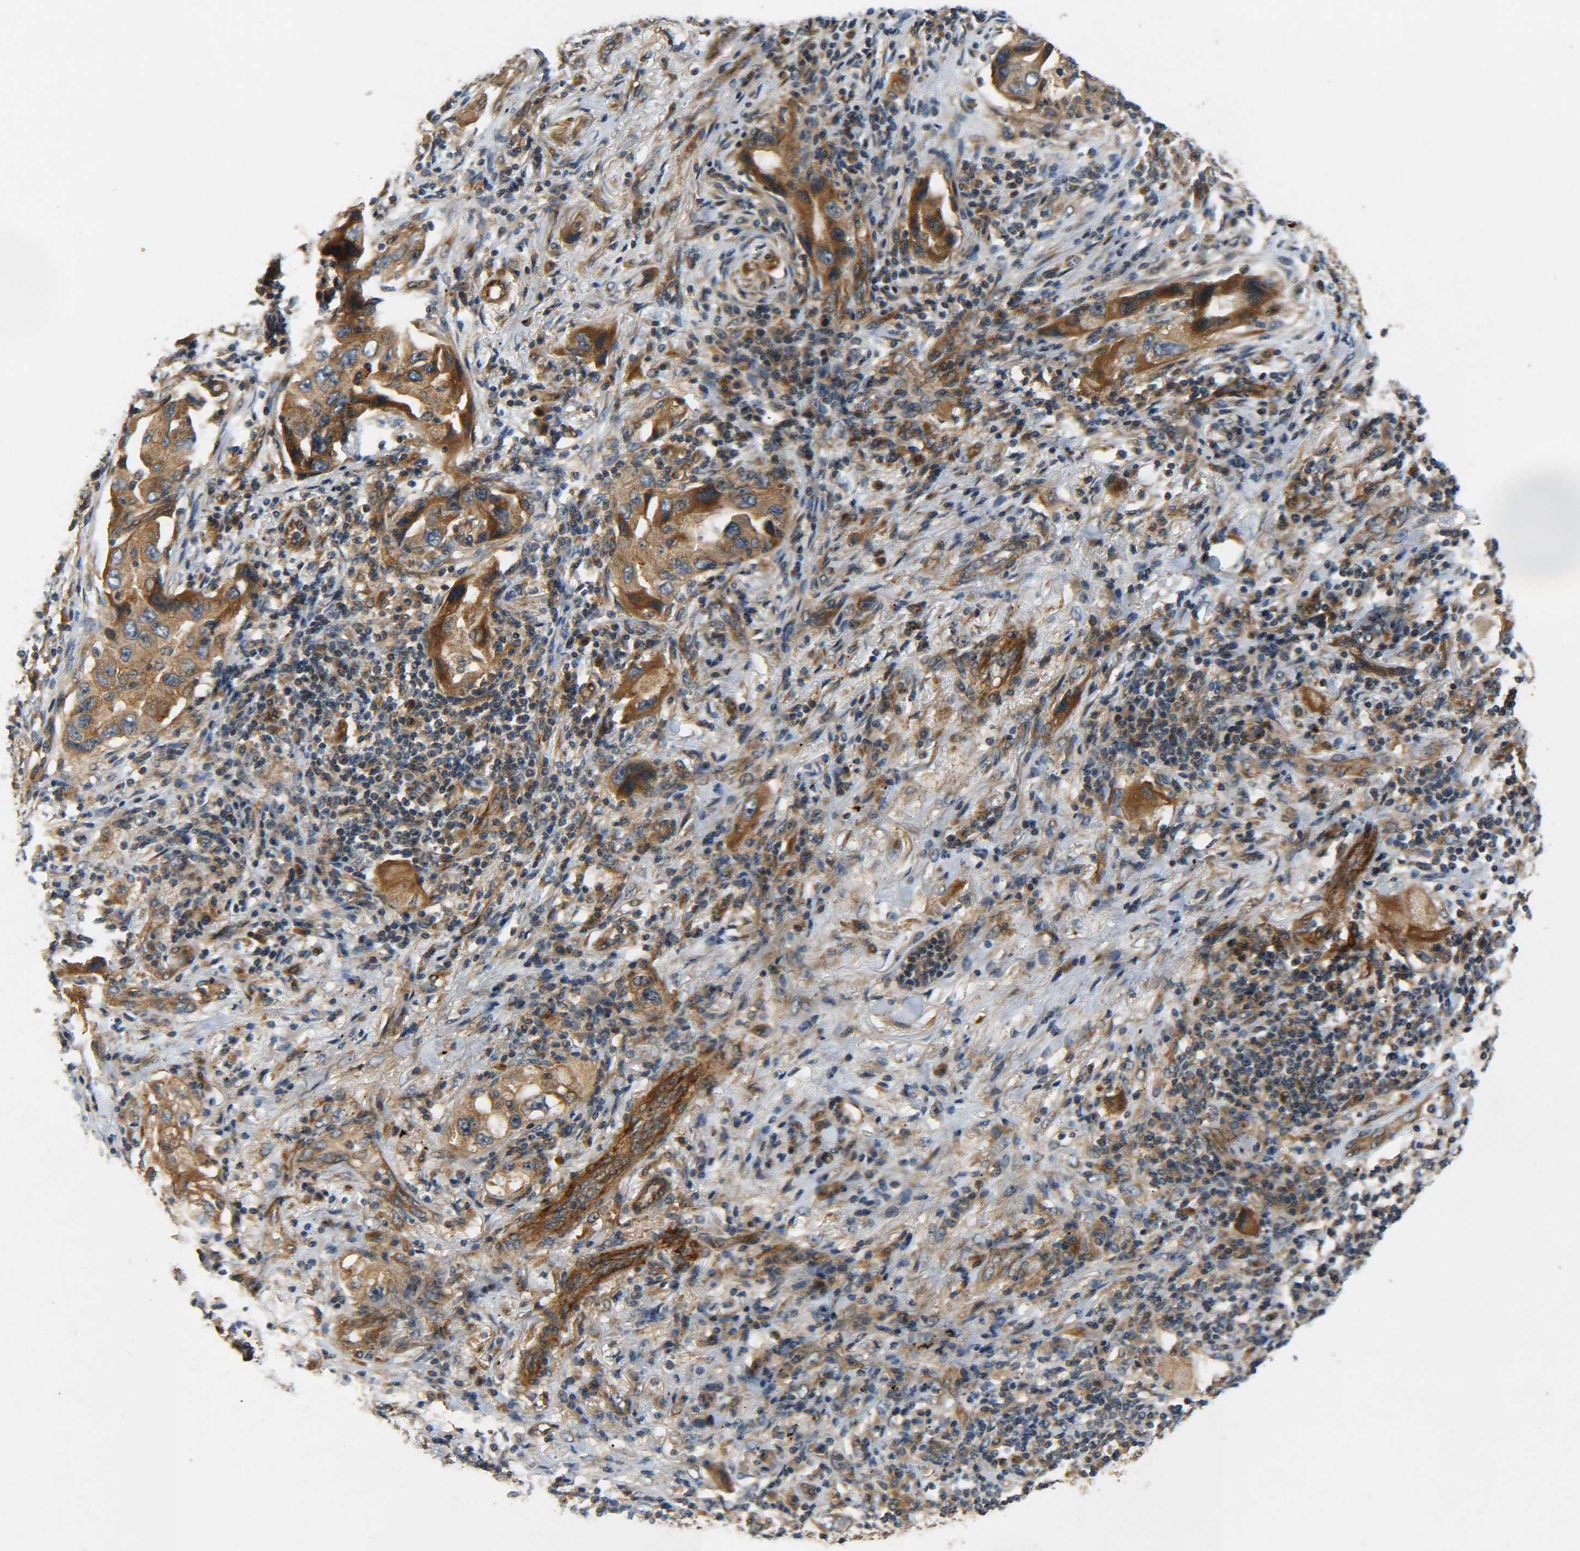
{"staining": {"intensity": "strong", "quantity": ">75%", "location": "cytoplasmic/membranous"}, "tissue": "lung cancer", "cell_type": "Tumor cells", "image_type": "cancer", "snomed": [{"axis": "morphology", "description": "Adenocarcinoma, NOS"}, {"axis": "topography", "description": "Lung"}], "caption": "Immunohistochemistry (IHC) photomicrograph of lung cancer stained for a protein (brown), which shows high levels of strong cytoplasmic/membranous staining in approximately >75% of tumor cells.", "gene": "LRCH3", "patient": {"sex": "female", "age": 65}}